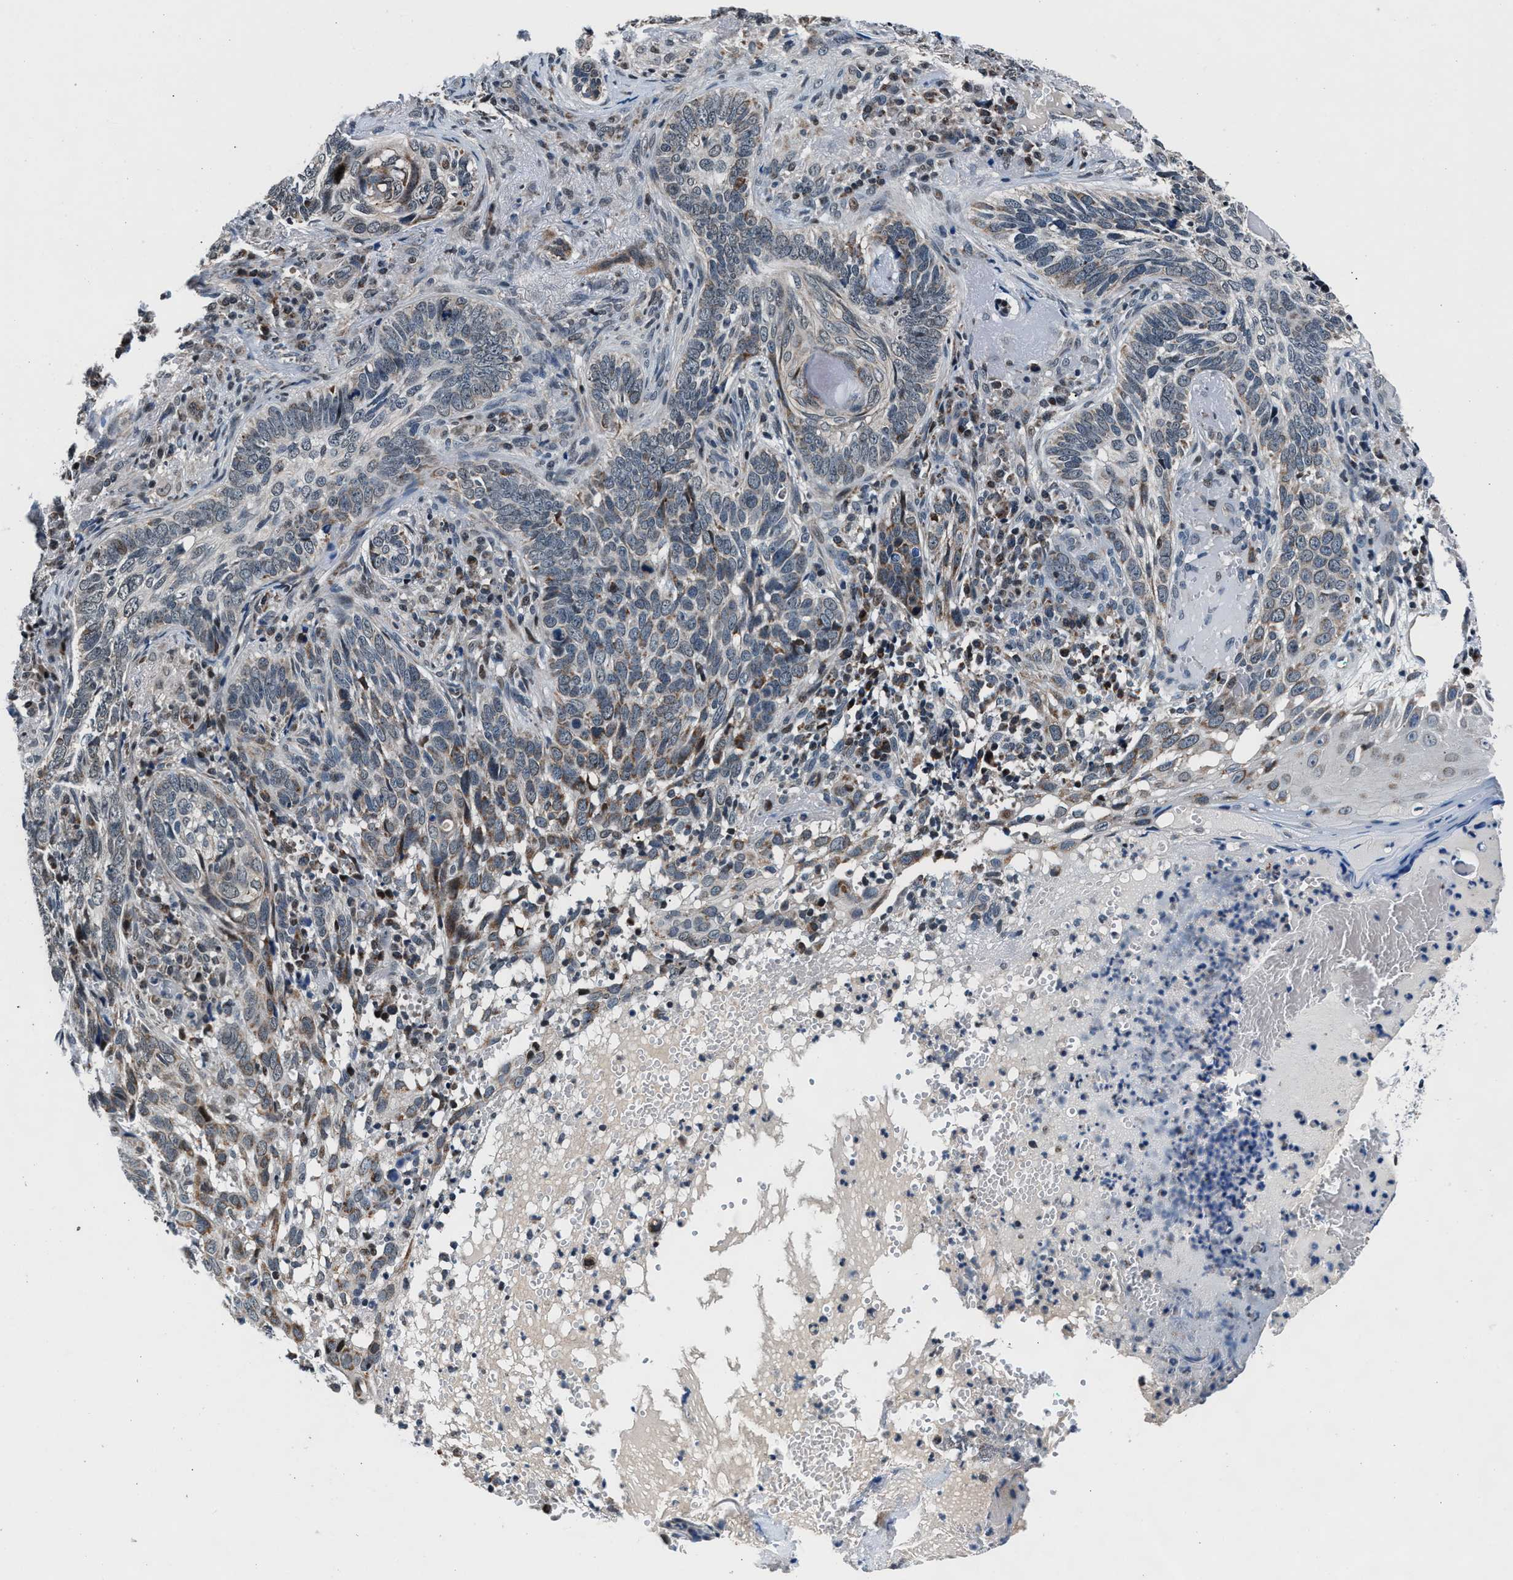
{"staining": {"intensity": "moderate", "quantity": "<25%", "location": "cytoplasmic/membranous,nuclear"}, "tissue": "skin cancer", "cell_type": "Tumor cells", "image_type": "cancer", "snomed": [{"axis": "morphology", "description": "Basal cell carcinoma"}, {"axis": "topography", "description": "Skin"}], "caption": "Immunohistochemistry (DAB) staining of skin cancer (basal cell carcinoma) displays moderate cytoplasmic/membranous and nuclear protein expression in approximately <25% of tumor cells.", "gene": "PRRC2B", "patient": {"sex": "female", "age": 89}}